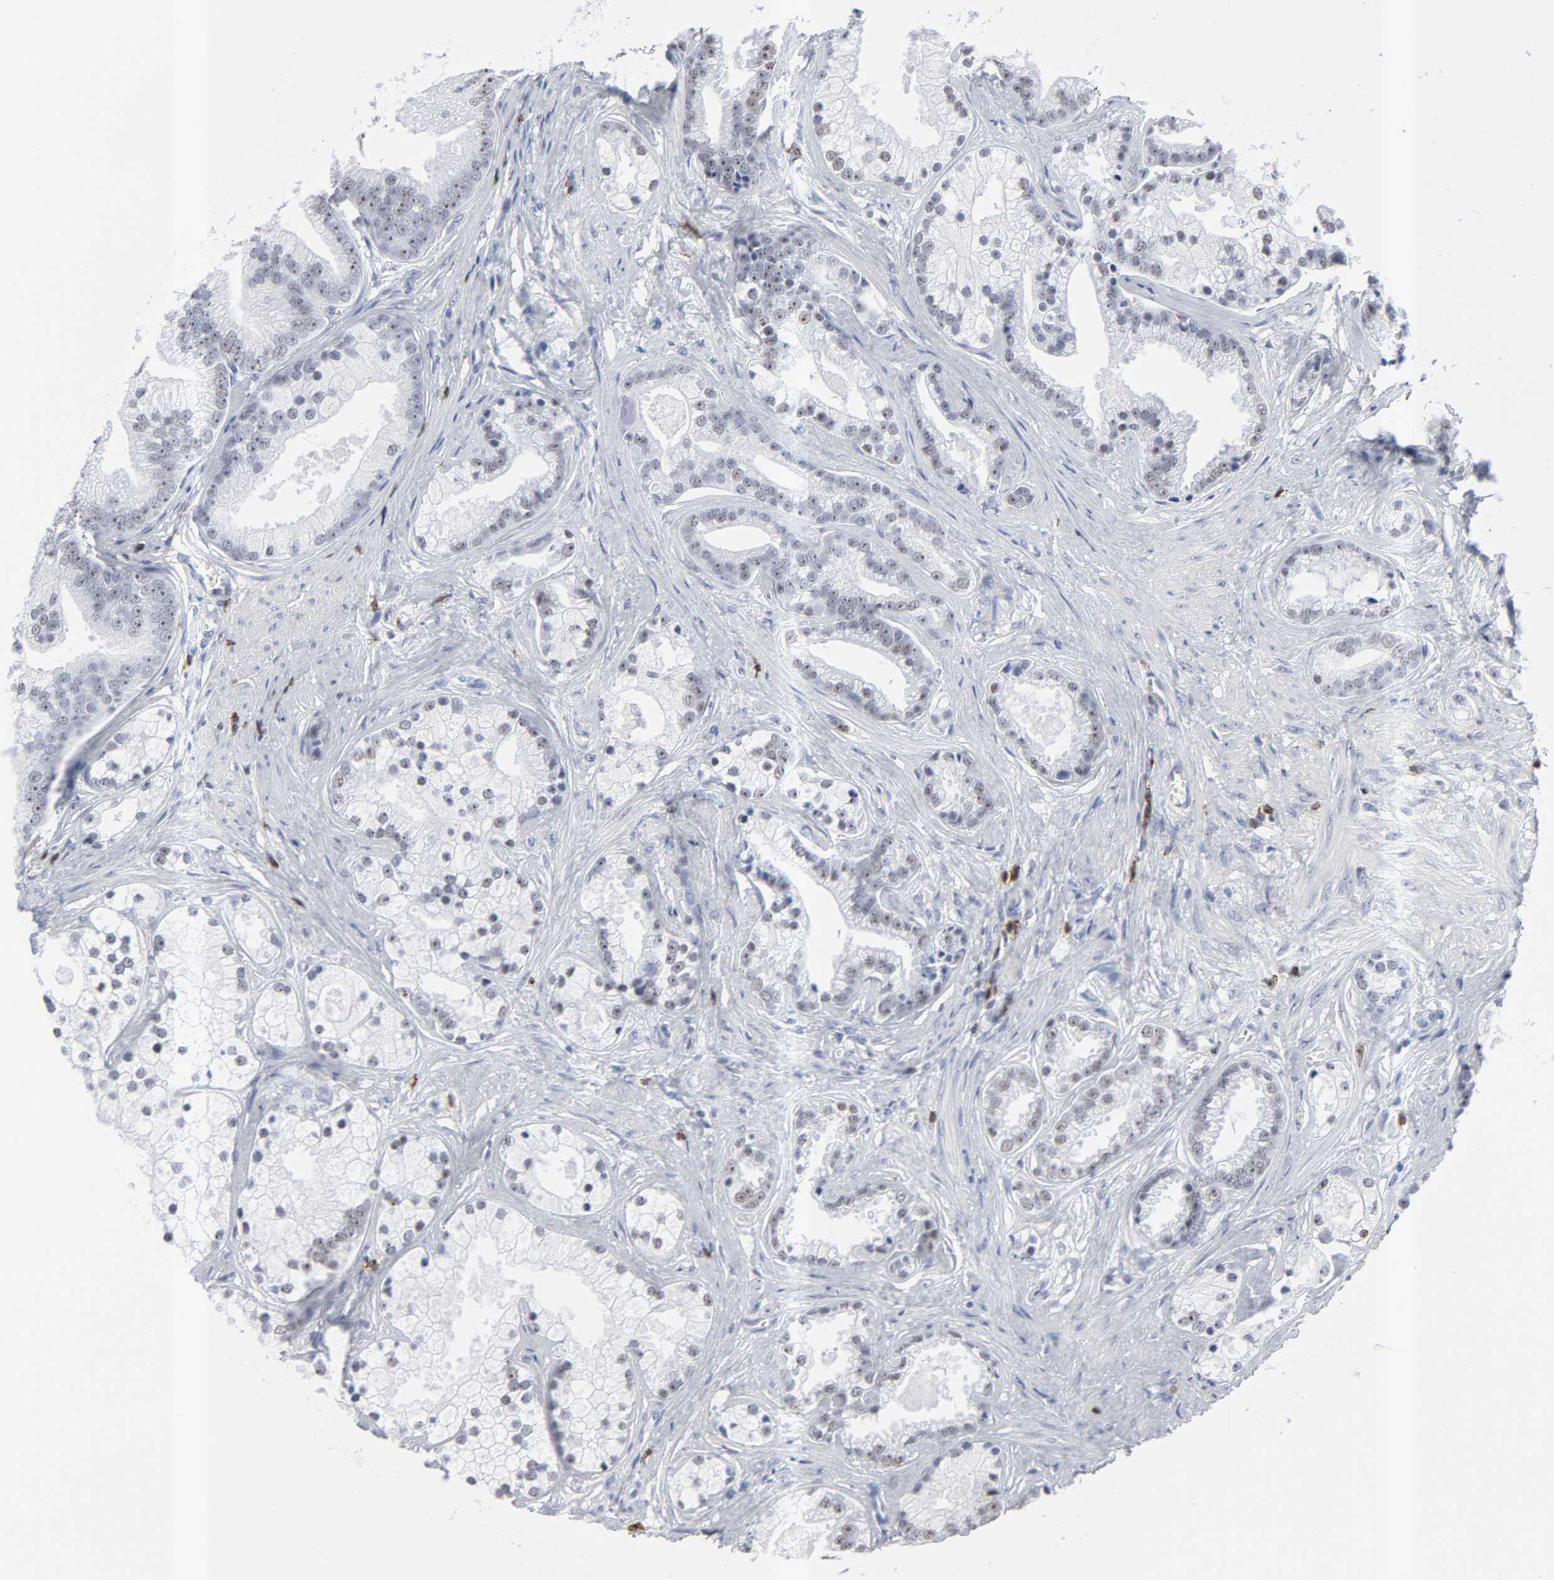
{"staining": {"intensity": "weak", "quantity": "<25%", "location": "nuclear"}, "tissue": "prostate cancer", "cell_type": "Tumor cells", "image_type": "cancer", "snomed": [{"axis": "morphology", "description": "Adenocarcinoma, Low grade"}, {"axis": "topography", "description": "Prostate"}], "caption": "The IHC micrograph has no significant expression in tumor cells of prostate adenocarcinoma (low-grade) tissue.", "gene": "CD2", "patient": {"sex": "male", "age": 58}}